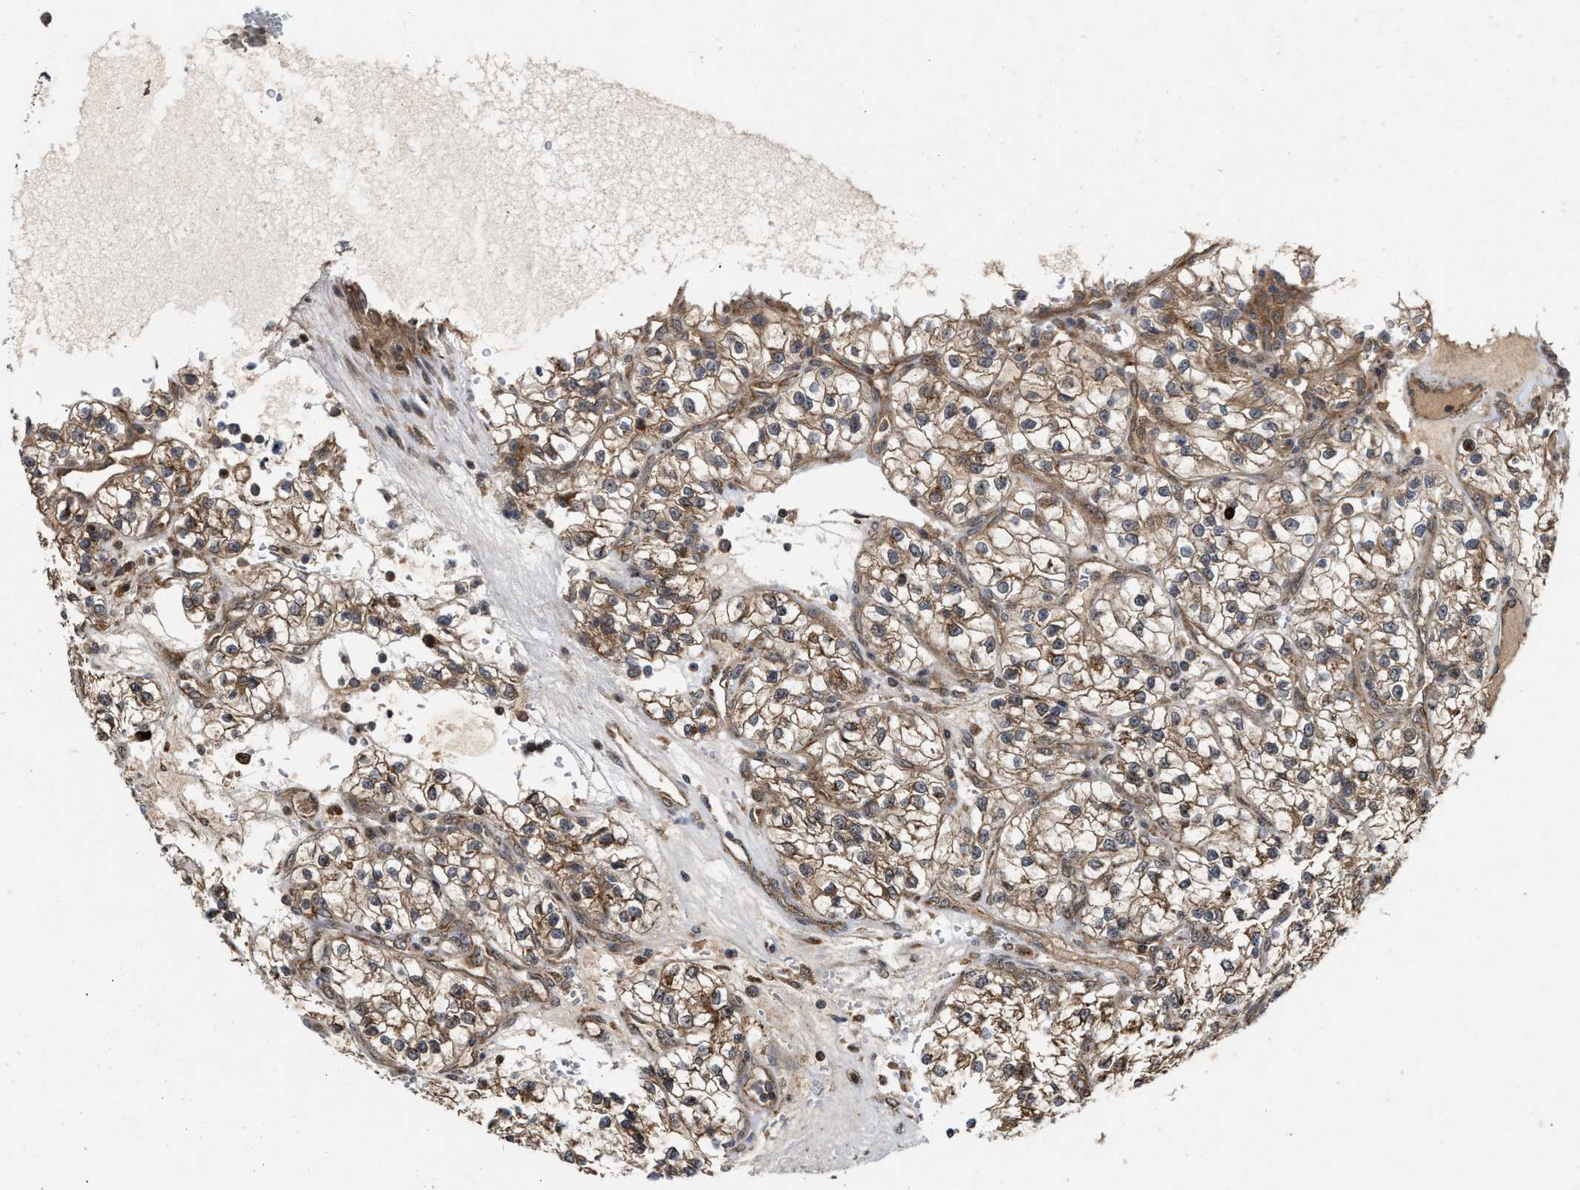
{"staining": {"intensity": "weak", "quantity": ">75%", "location": "cytoplasmic/membranous"}, "tissue": "renal cancer", "cell_type": "Tumor cells", "image_type": "cancer", "snomed": [{"axis": "morphology", "description": "Adenocarcinoma, NOS"}, {"axis": "topography", "description": "Kidney"}], "caption": "Renal adenocarcinoma stained with a brown dye exhibits weak cytoplasmic/membranous positive staining in approximately >75% of tumor cells.", "gene": "CFLAR", "patient": {"sex": "female", "age": 57}}